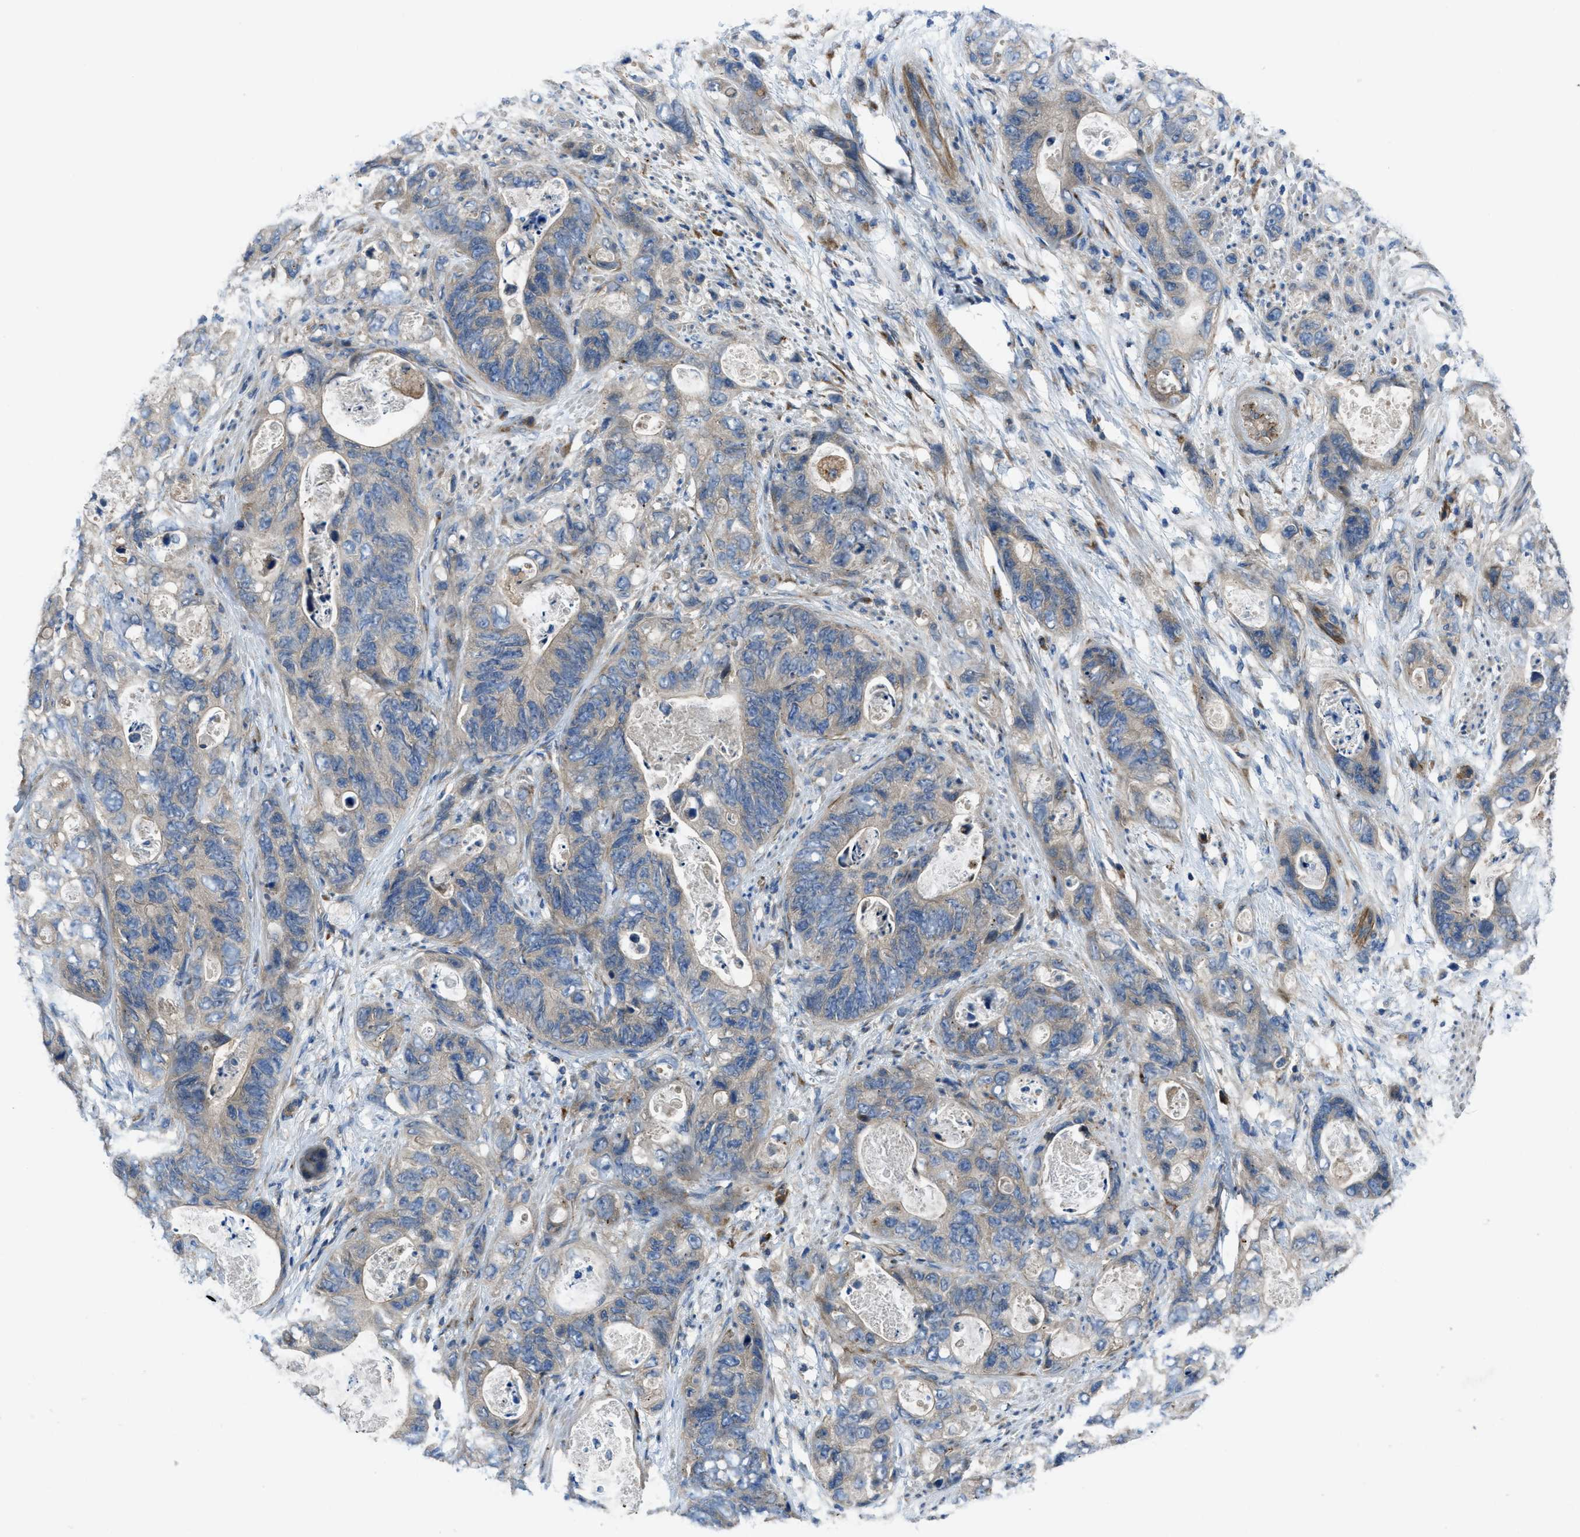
{"staining": {"intensity": "weak", "quantity": "<25%", "location": "cytoplasmic/membranous"}, "tissue": "stomach cancer", "cell_type": "Tumor cells", "image_type": "cancer", "snomed": [{"axis": "morphology", "description": "Adenocarcinoma, NOS"}, {"axis": "topography", "description": "Stomach"}], "caption": "Histopathology image shows no significant protein expression in tumor cells of adenocarcinoma (stomach).", "gene": "MAP3K20", "patient": {"sex": "female", "age": 89}}